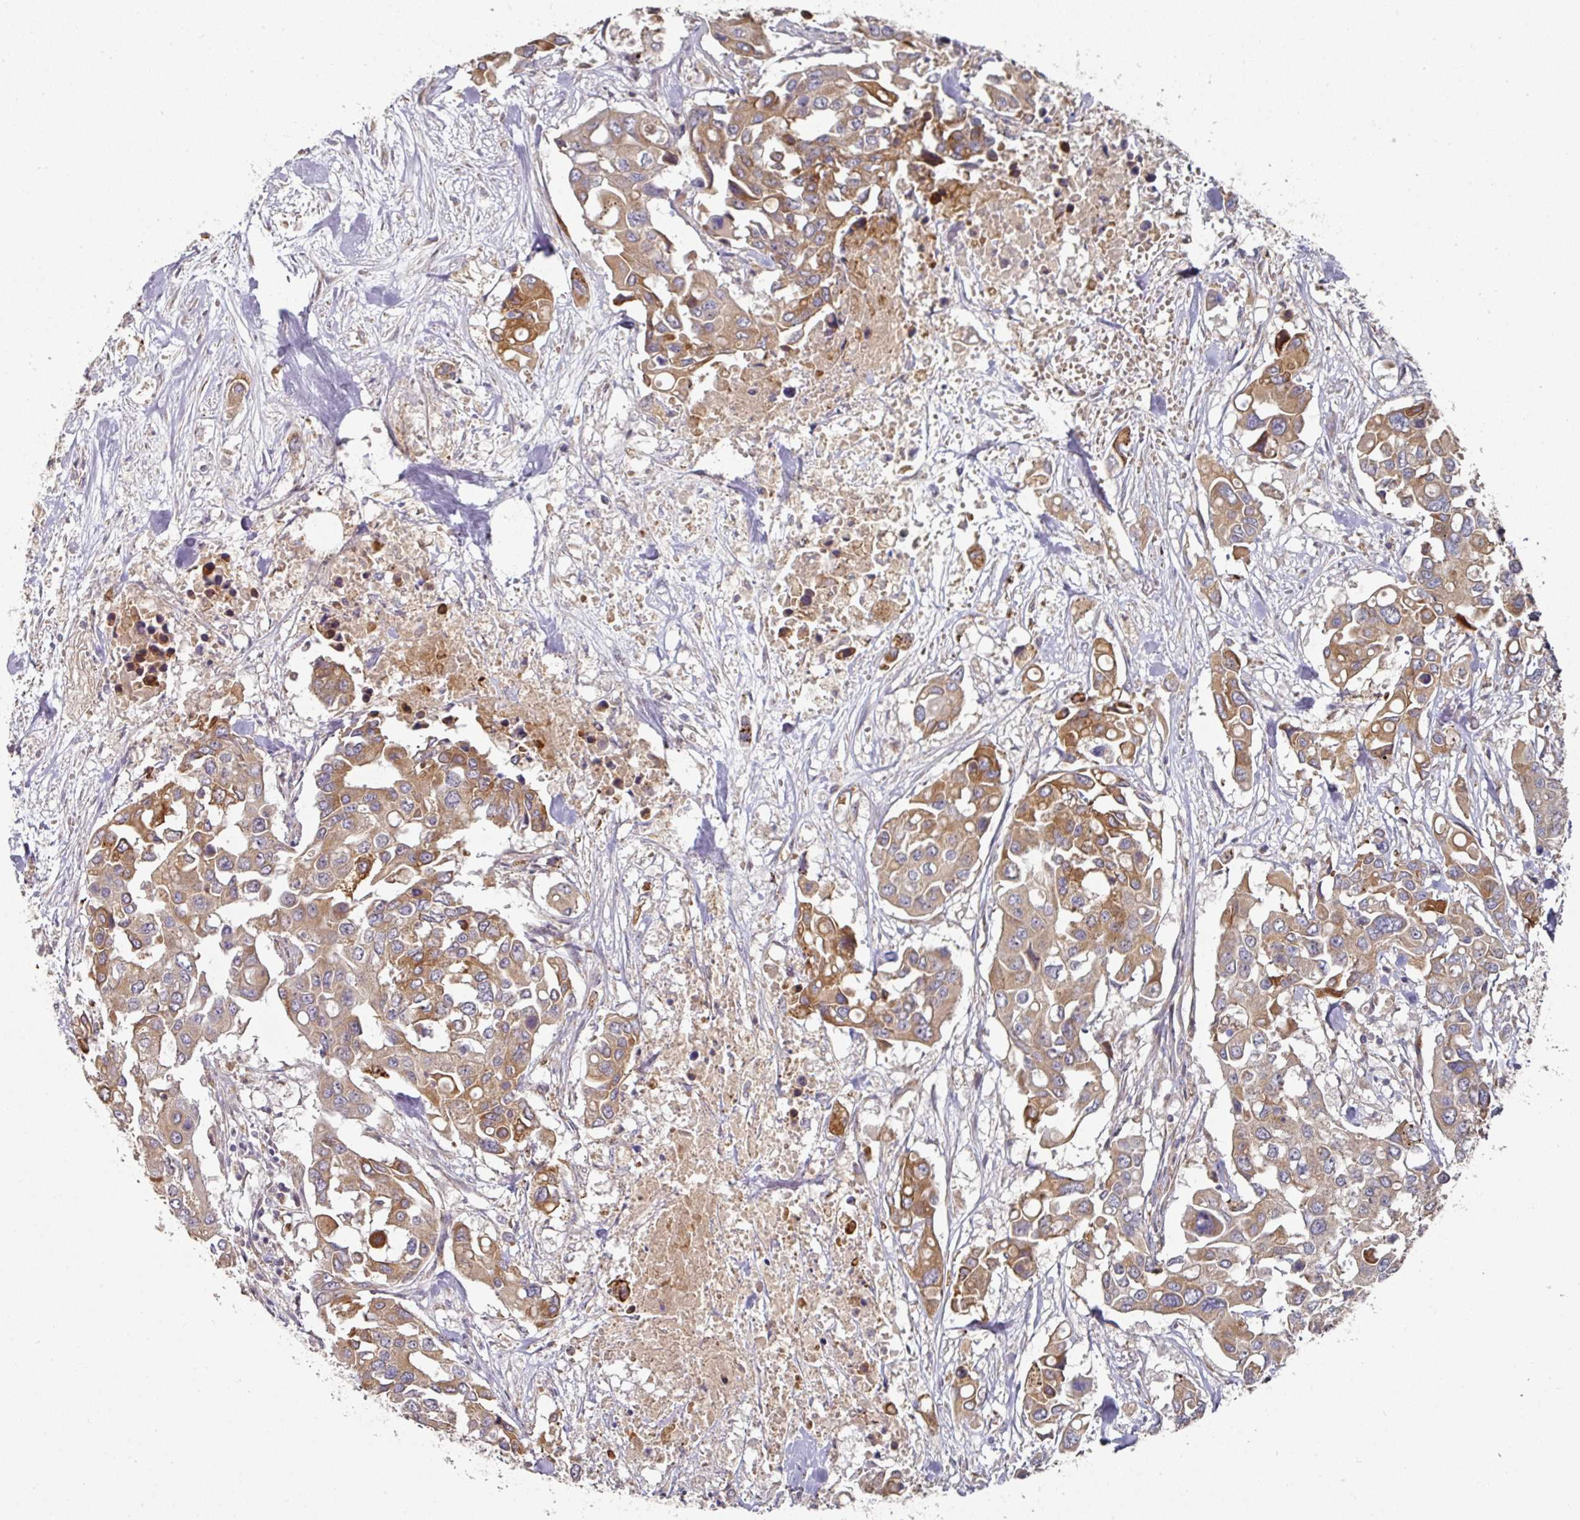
{"staining": {"intensity": "moderate", "quantity": ">75%", "location": "cytoplasmic/membranous"}, "tissue": "colorectal cancer", "cell_type": "Tumor cells", "image_type": "cancer", "snomed": [{"axis": "morphology", "description": "Adenocarcinoma, NOS"}, {"axis": "topography", "description": "Colon"}], "caption": "An image of colorectal cancer (adenocarcinoma) stained for a protein shows moderate cytoplasmic/membranous brown staining in tumor cells.", "gene": "DNAJC7", "patient": {"sex": "male", "age": 77}}